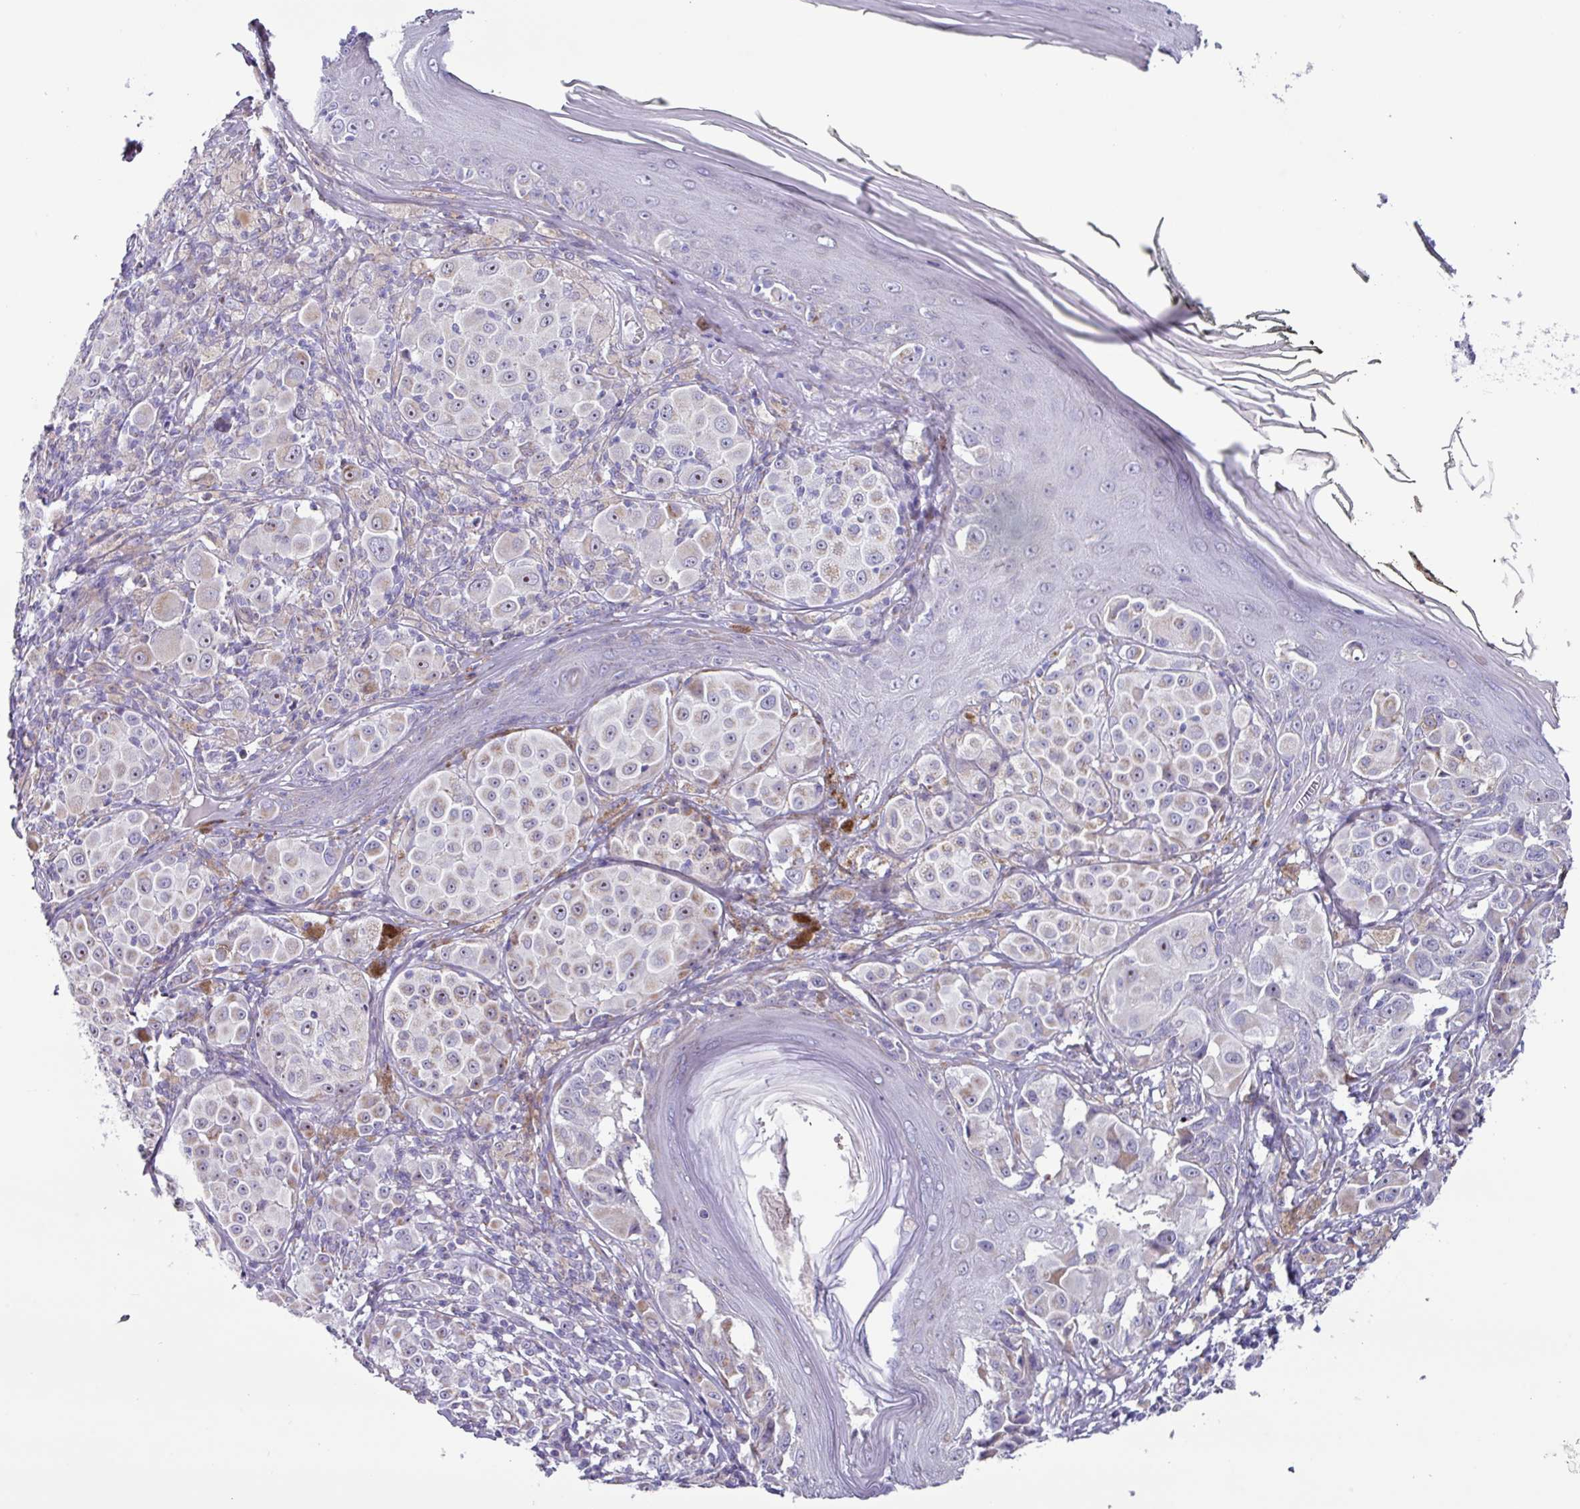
{"staining": {"intensity": "negative", "quantity": "none", "location": "none"}, "tissue": "melanoma", "cell_type": "Tumor cells", "image_type": "cancer", "snomed": [{"axis": "morphology", "description": "Malignant melanoma, NOS"}, {"axis": "topography", "description": "Skin"}], "caption": "This histopathology image is of malignant melanoma stained with IHC to label a protein in brown with the nuclei are counter-stained blue. There is no staining in tumor cells. (Brightfield microscopy of DAB immunohistochemistry at high magnification).", "gene": "MT-ND4", "patient": {"sex": "female", "age": 43}}